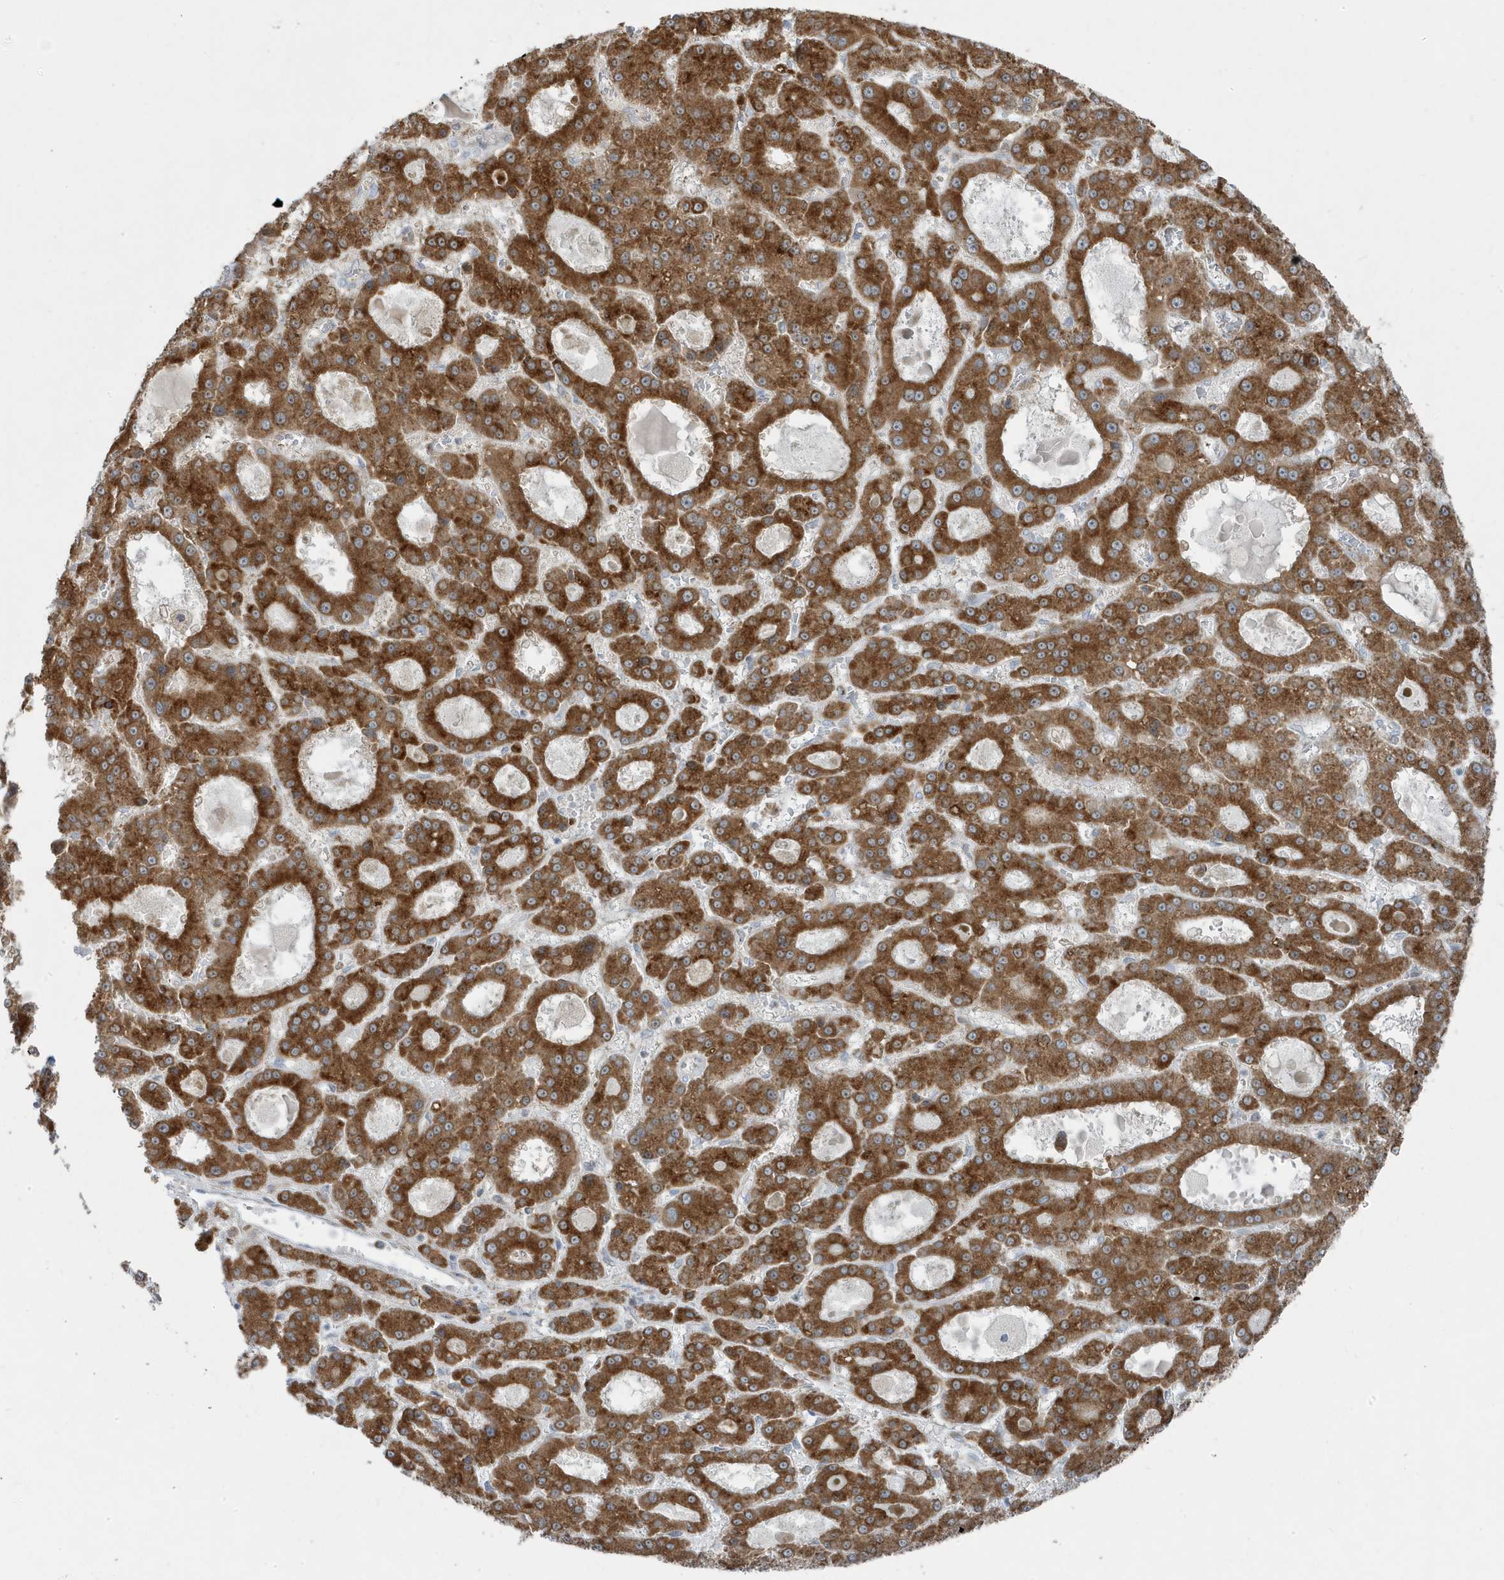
{"staining": {"intensity": "strong", "quantity": ">75%", "location": "cytoplasmic/membranous"}, "tissue": "liver cancer", "cell_type": "Tumor cells", "image_type": "cancer", "snomed": [{"axis": "morphology", "description": "Carcinoma, Hepatocellular, NOS"}, {"axis": "topography", "description": "Liver"}], "caption": "Protein expression analysis of hepatocellular carcinoma (liver) reveals strong cytoplasmic/membranous positivity in approximately >75% of tumor cells.", "gene": "ZNF654", "patient": {"sex": "male", "age": 70}}